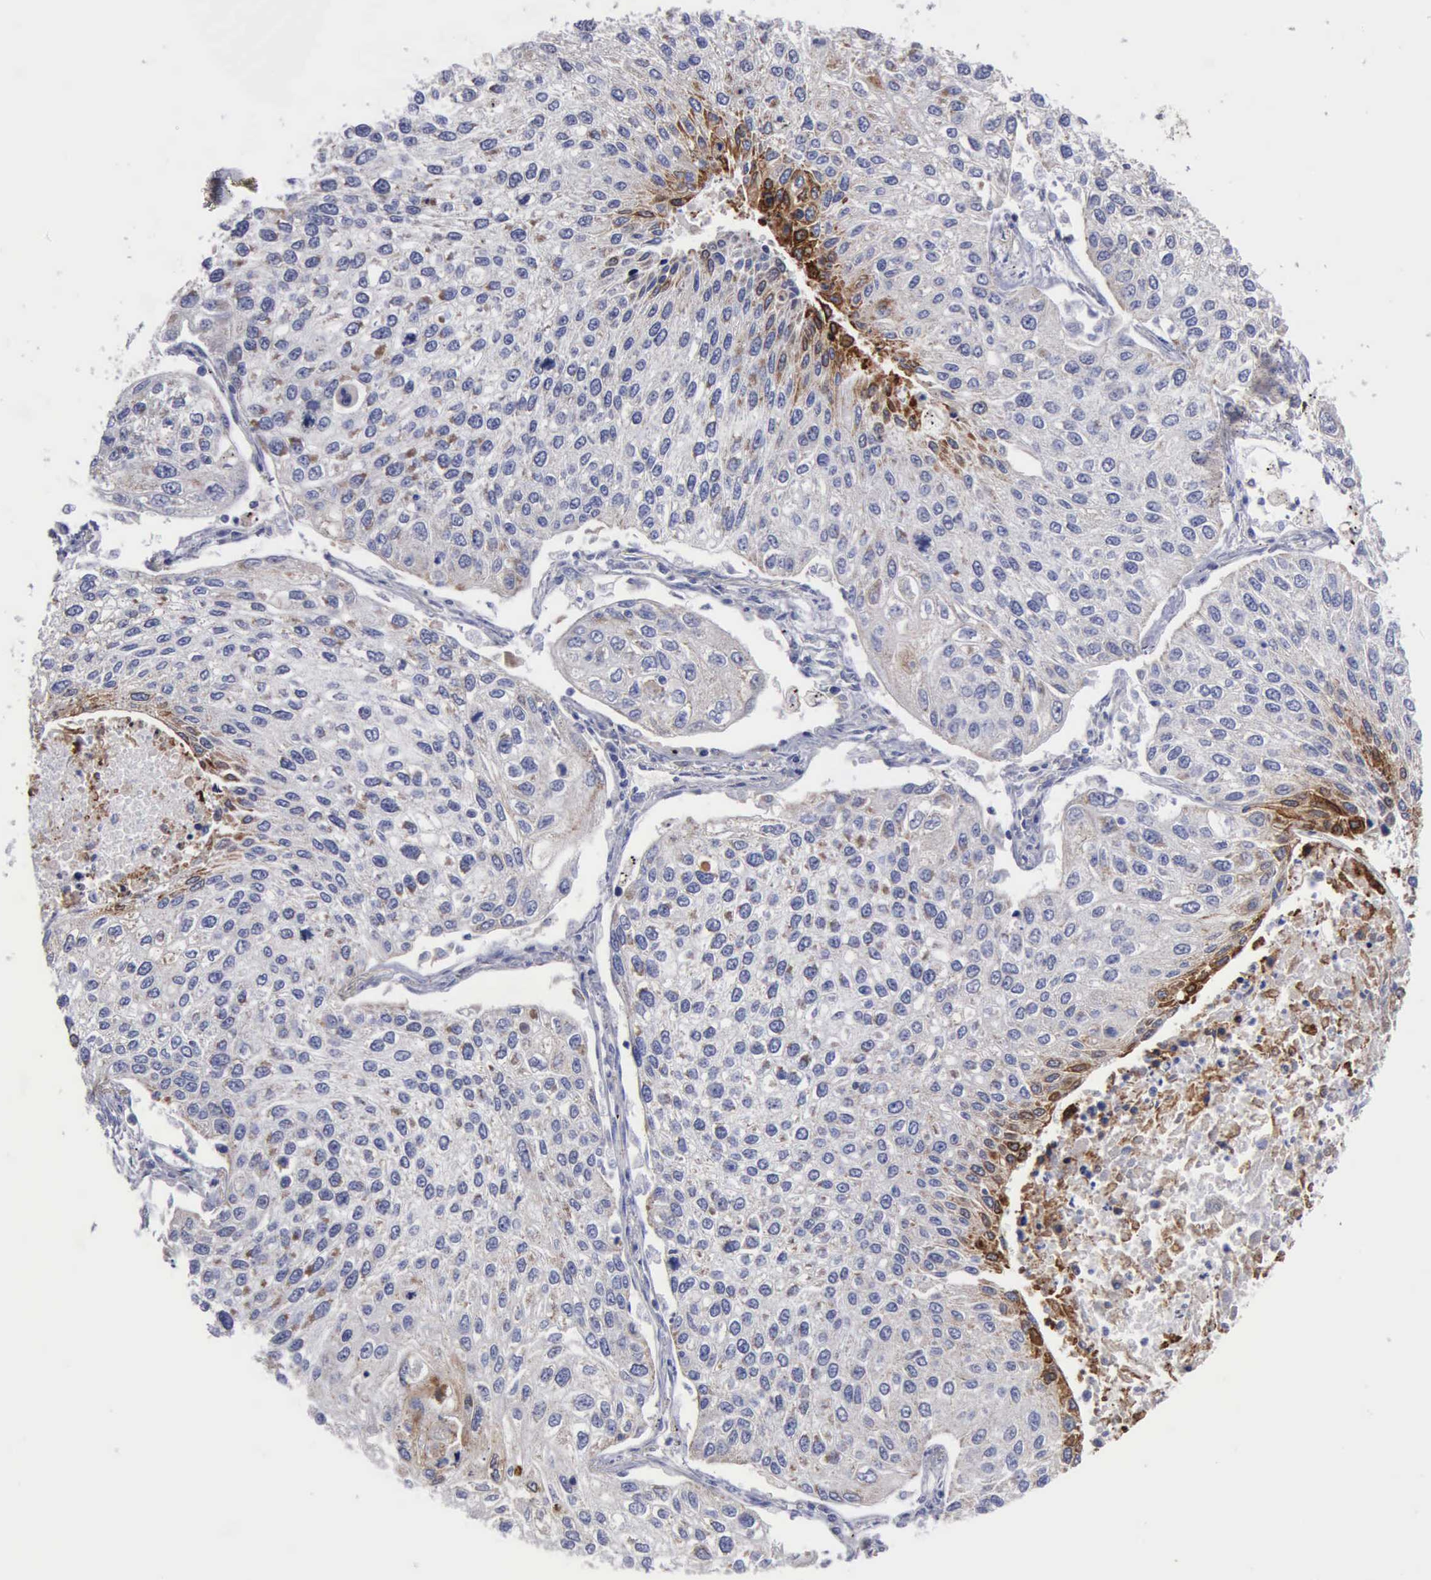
{"staining": {"intensity": "moderate", "quantity": "<25%", "location": "cytoplasmic/membranous"}, "tissue": "lung cancer", "cell_type": "Tumor cells", "image_type": "cancer", "snomed": [{"axis": "morphology", "description": "Squamous cell carcinoma, NOS"}, {"axis": "topography", "description": "Lung"}], "caption": "A micrograph of lung cancer stained for a protein exhibits moderate cytoplasmic/membranous brown staining in tumor cells. (IHC, brightfield microscopy, high magnification).", "gene": "PTGS2", "patient": {"sex": "male", "age": 75}}